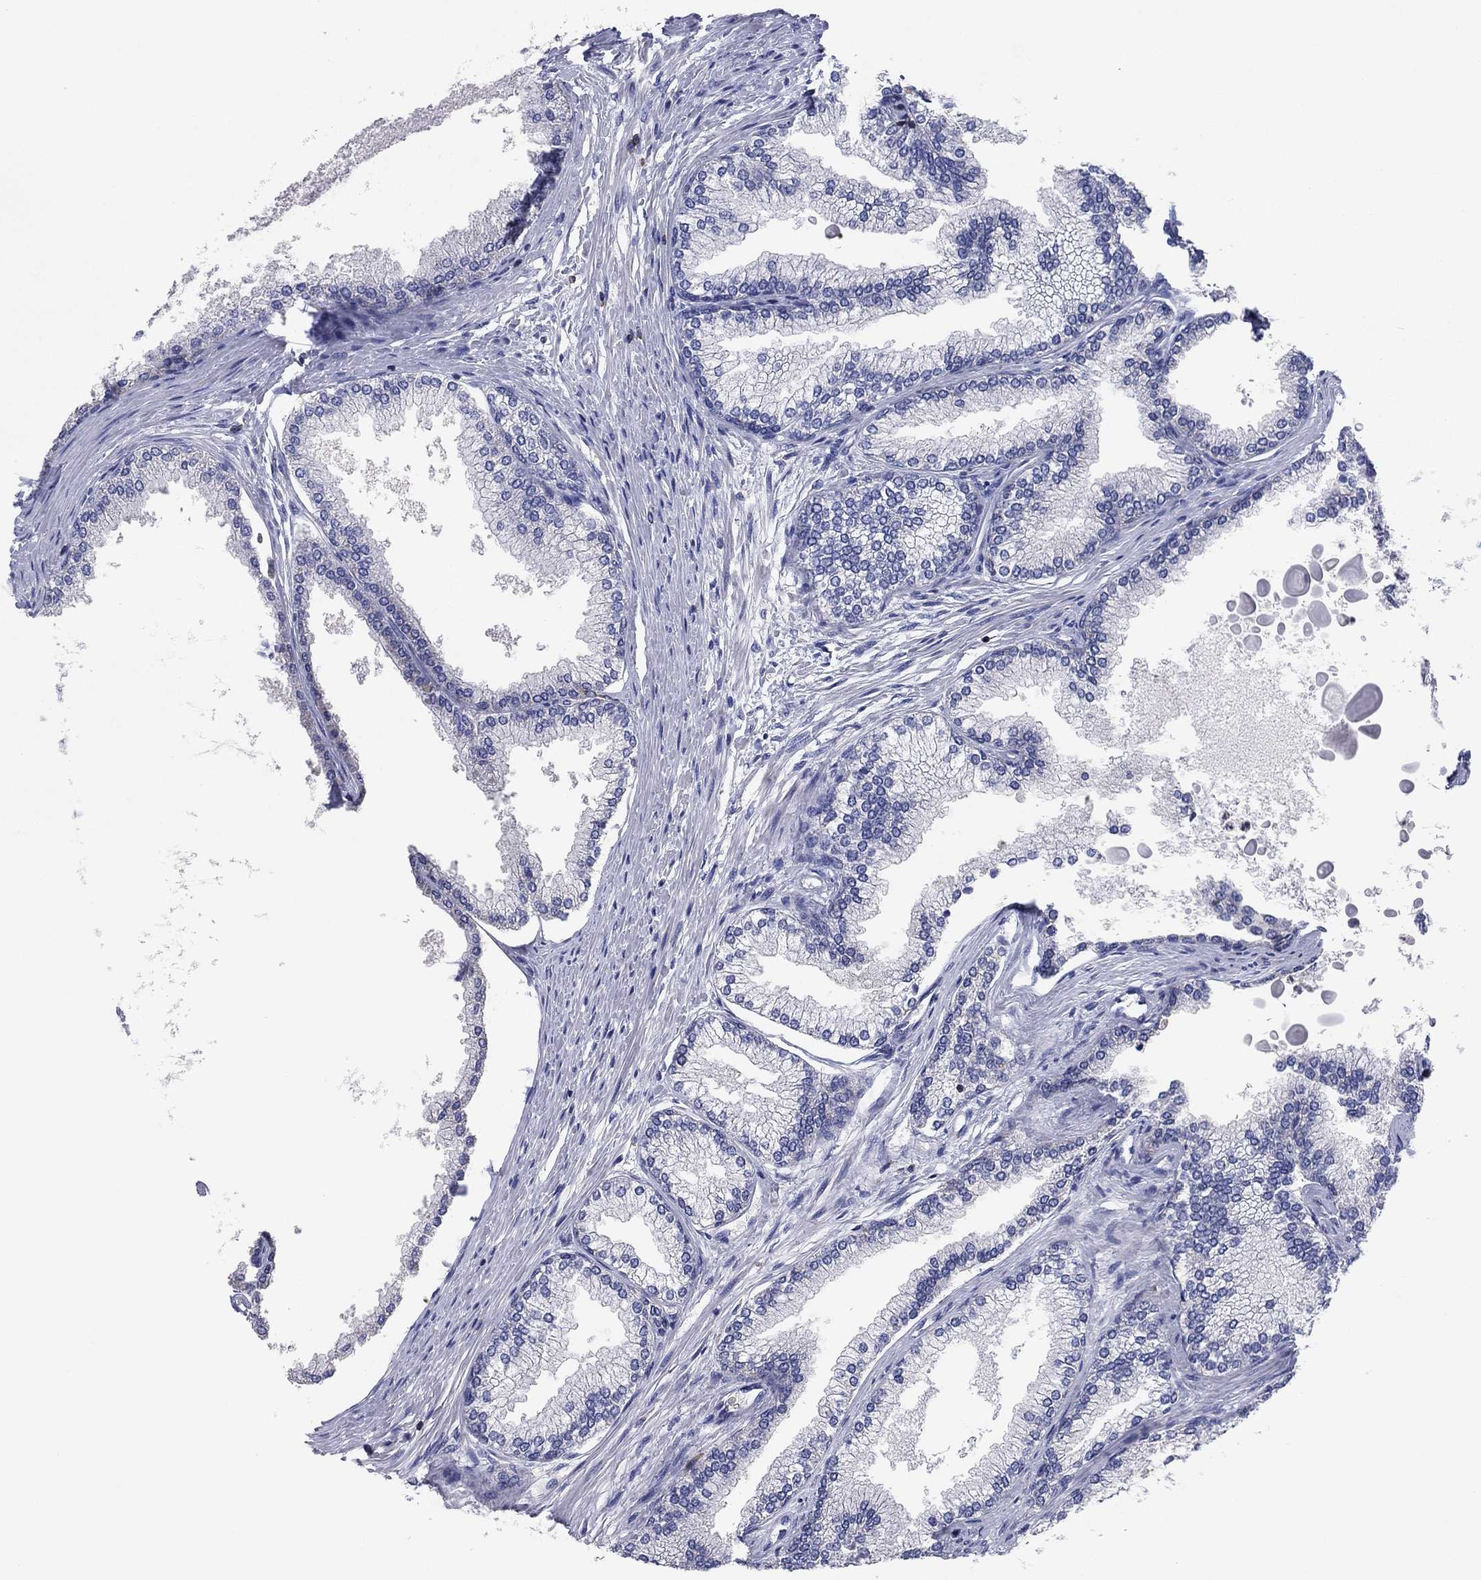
{"staining": {"intensity": "negative", "quantity": "none", "location": "none"}, "tissue": "prostate", "cell_type": "Glandular cells", "image_type": "normal", "snomed": [{"axis": "morphology", "description": "Normal tissue, NOS"}, {"axis": "topography", "description": "Prostate"}], "caption": "The IHC histopathology image has no significant expression in glandular cells of prostate.", "gene": "PVR", "patient": {"sex": "male", "age": 72}}